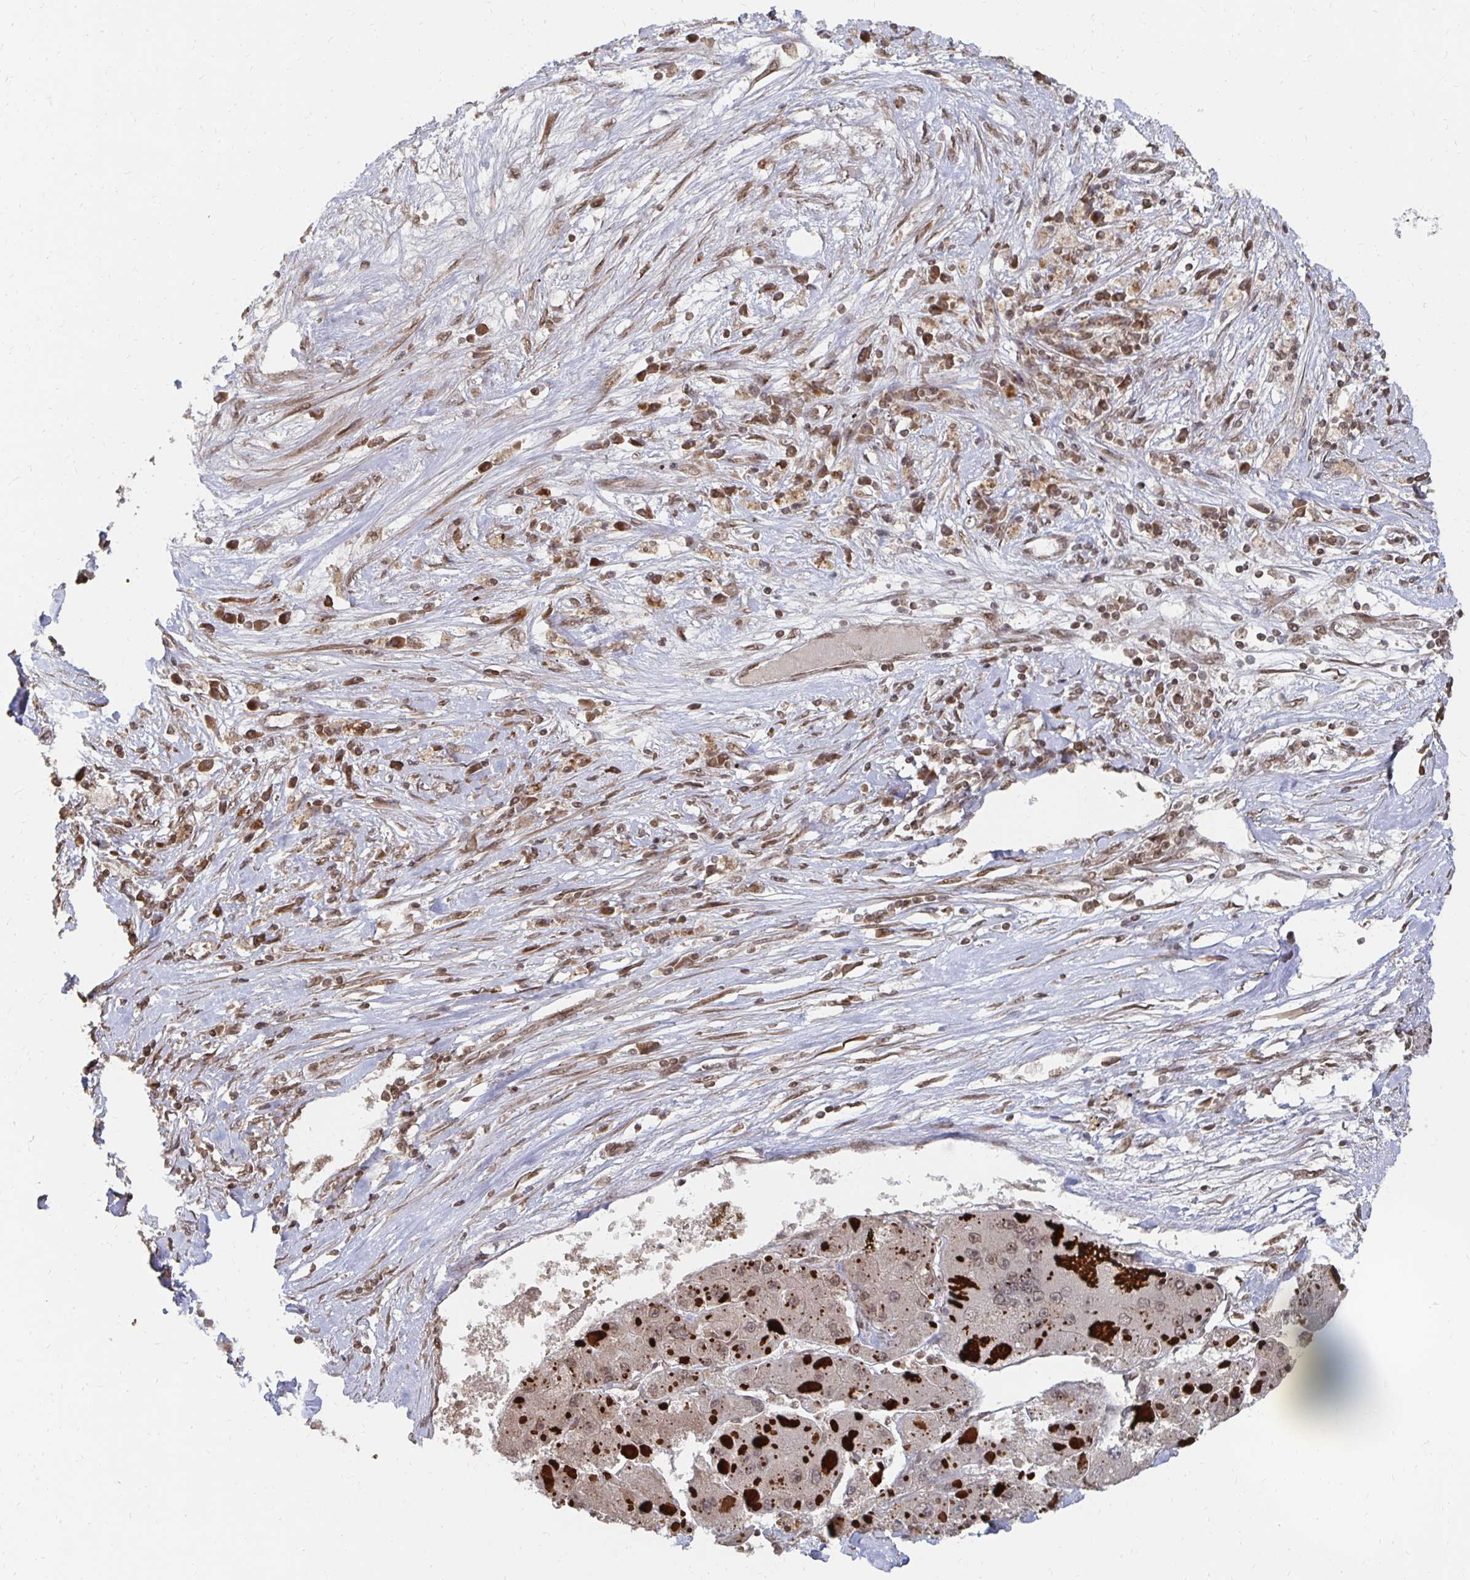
{"staining": {"intensity": "moderate", "quantity": ">75%", "location": "nuclear"}, "tissue": "liver cancer", "cell_type": "Tumor cells", "image_type": "cancer", "snomed": [{"axis": "morphology", "description": "Carcinoma, Hepatocellular, NOS"}, {"axis": "topography", "description": "Liver"}], "caption": "Immunohistochemistry (IHC) (DAB (3,3'-diaminobenzidine)) staining of human hepatocellular carcinoma (liver) demonstrates moderate nuclear protein expression in approximately >75% of tumor cells.", "gene": "GTF3C6", "patient": {"sex": "female", "age": 73}}